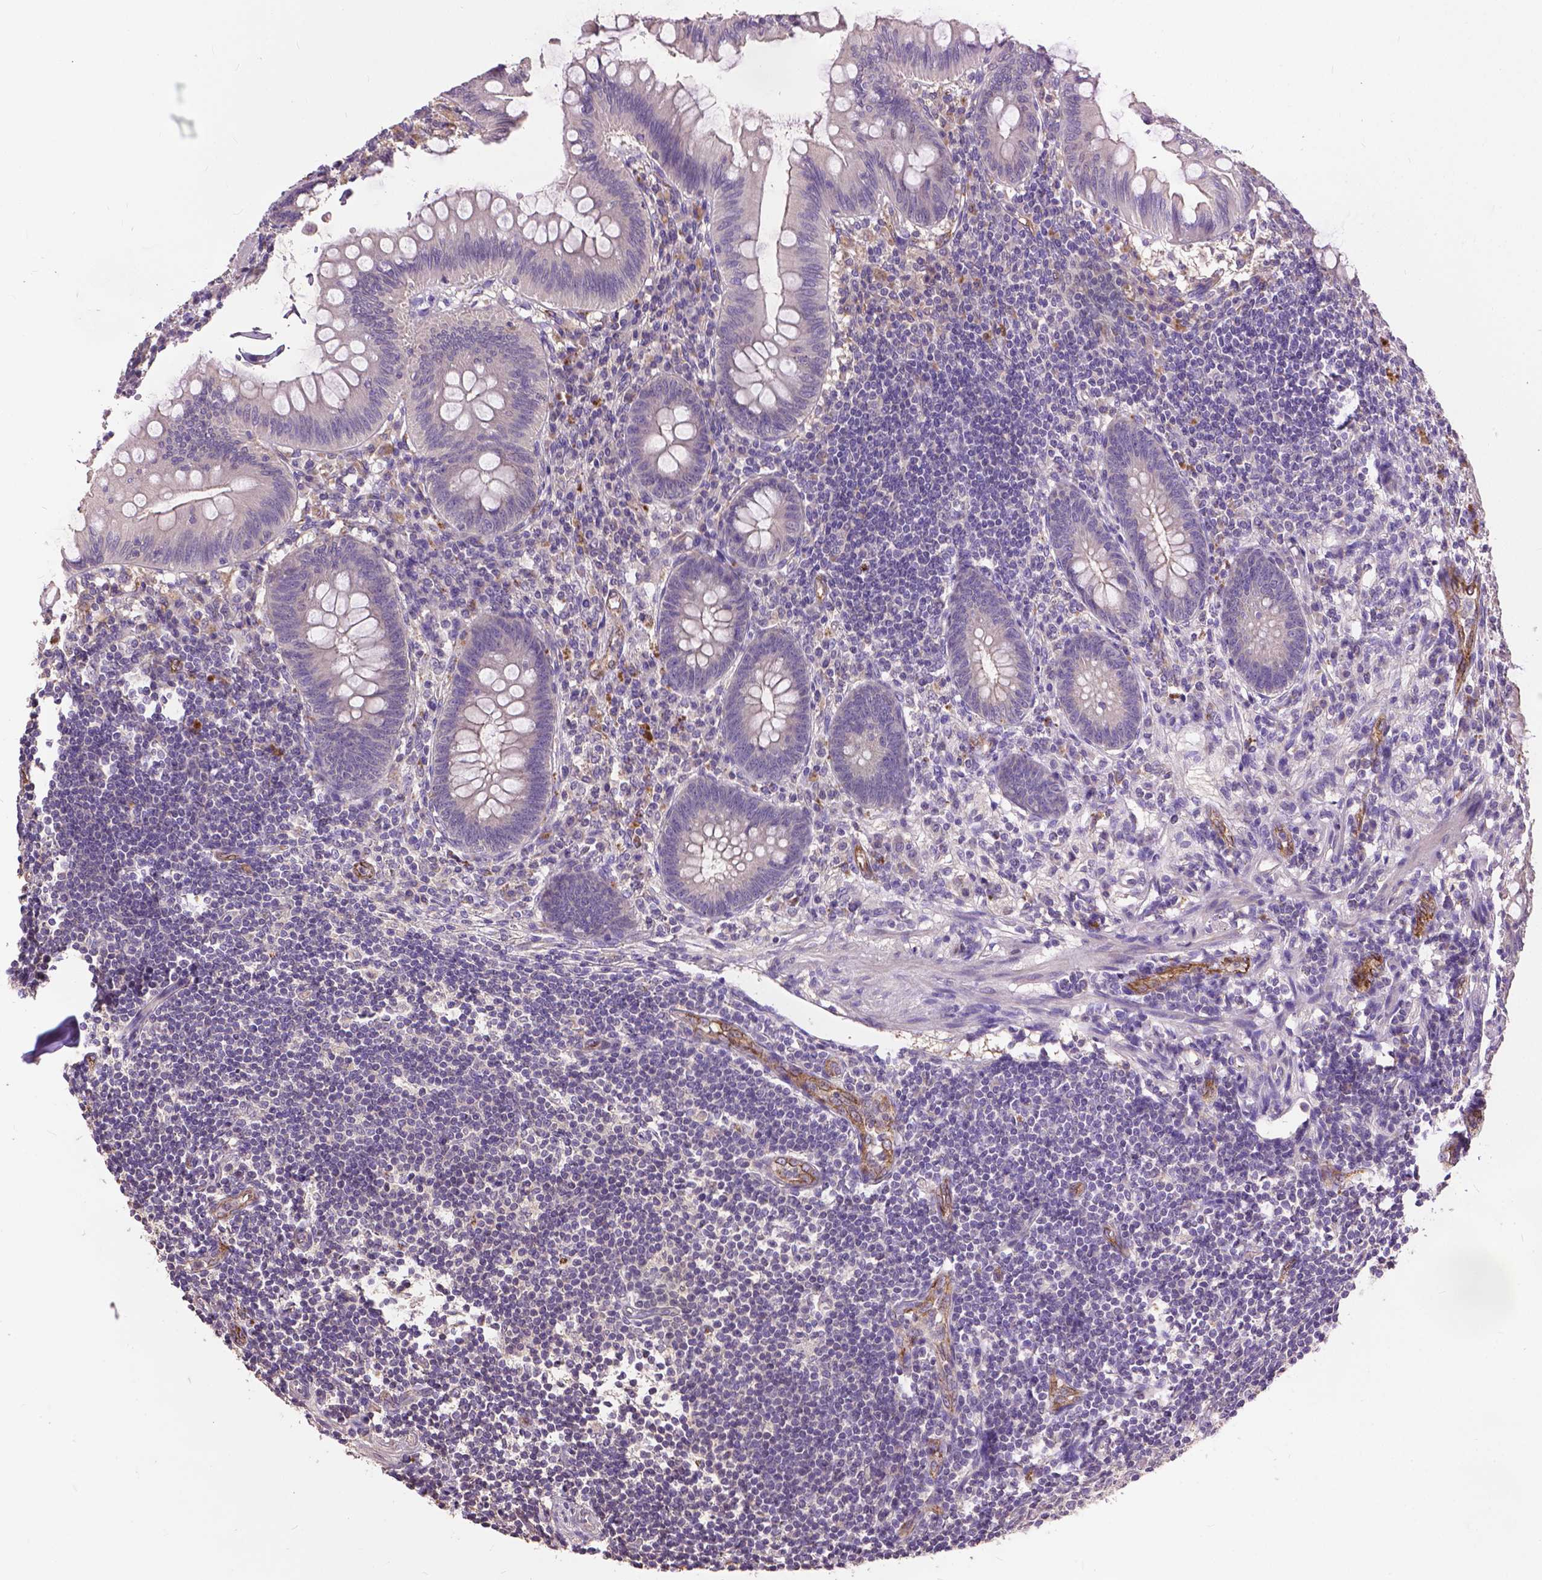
{"staining": {"intensity": "negative", "quantity": "none", "location": "none"}, "tissue": "appendix", "cell_type": "Glandular cells", "image_type": "normal", "snomed": [{"axis": "morphology", "description": "Normal tissue, NOS"}, {"axis": "topography", "description": "Appendix"}], "caption": "DAB (3,3'-diaminobenzidine) immunohistochemical staining of unremarkable appendix exhibits no significant expression in glandular cells.", "gene": "ZNF337", "patient": {"sex": "female", "age": 57}}